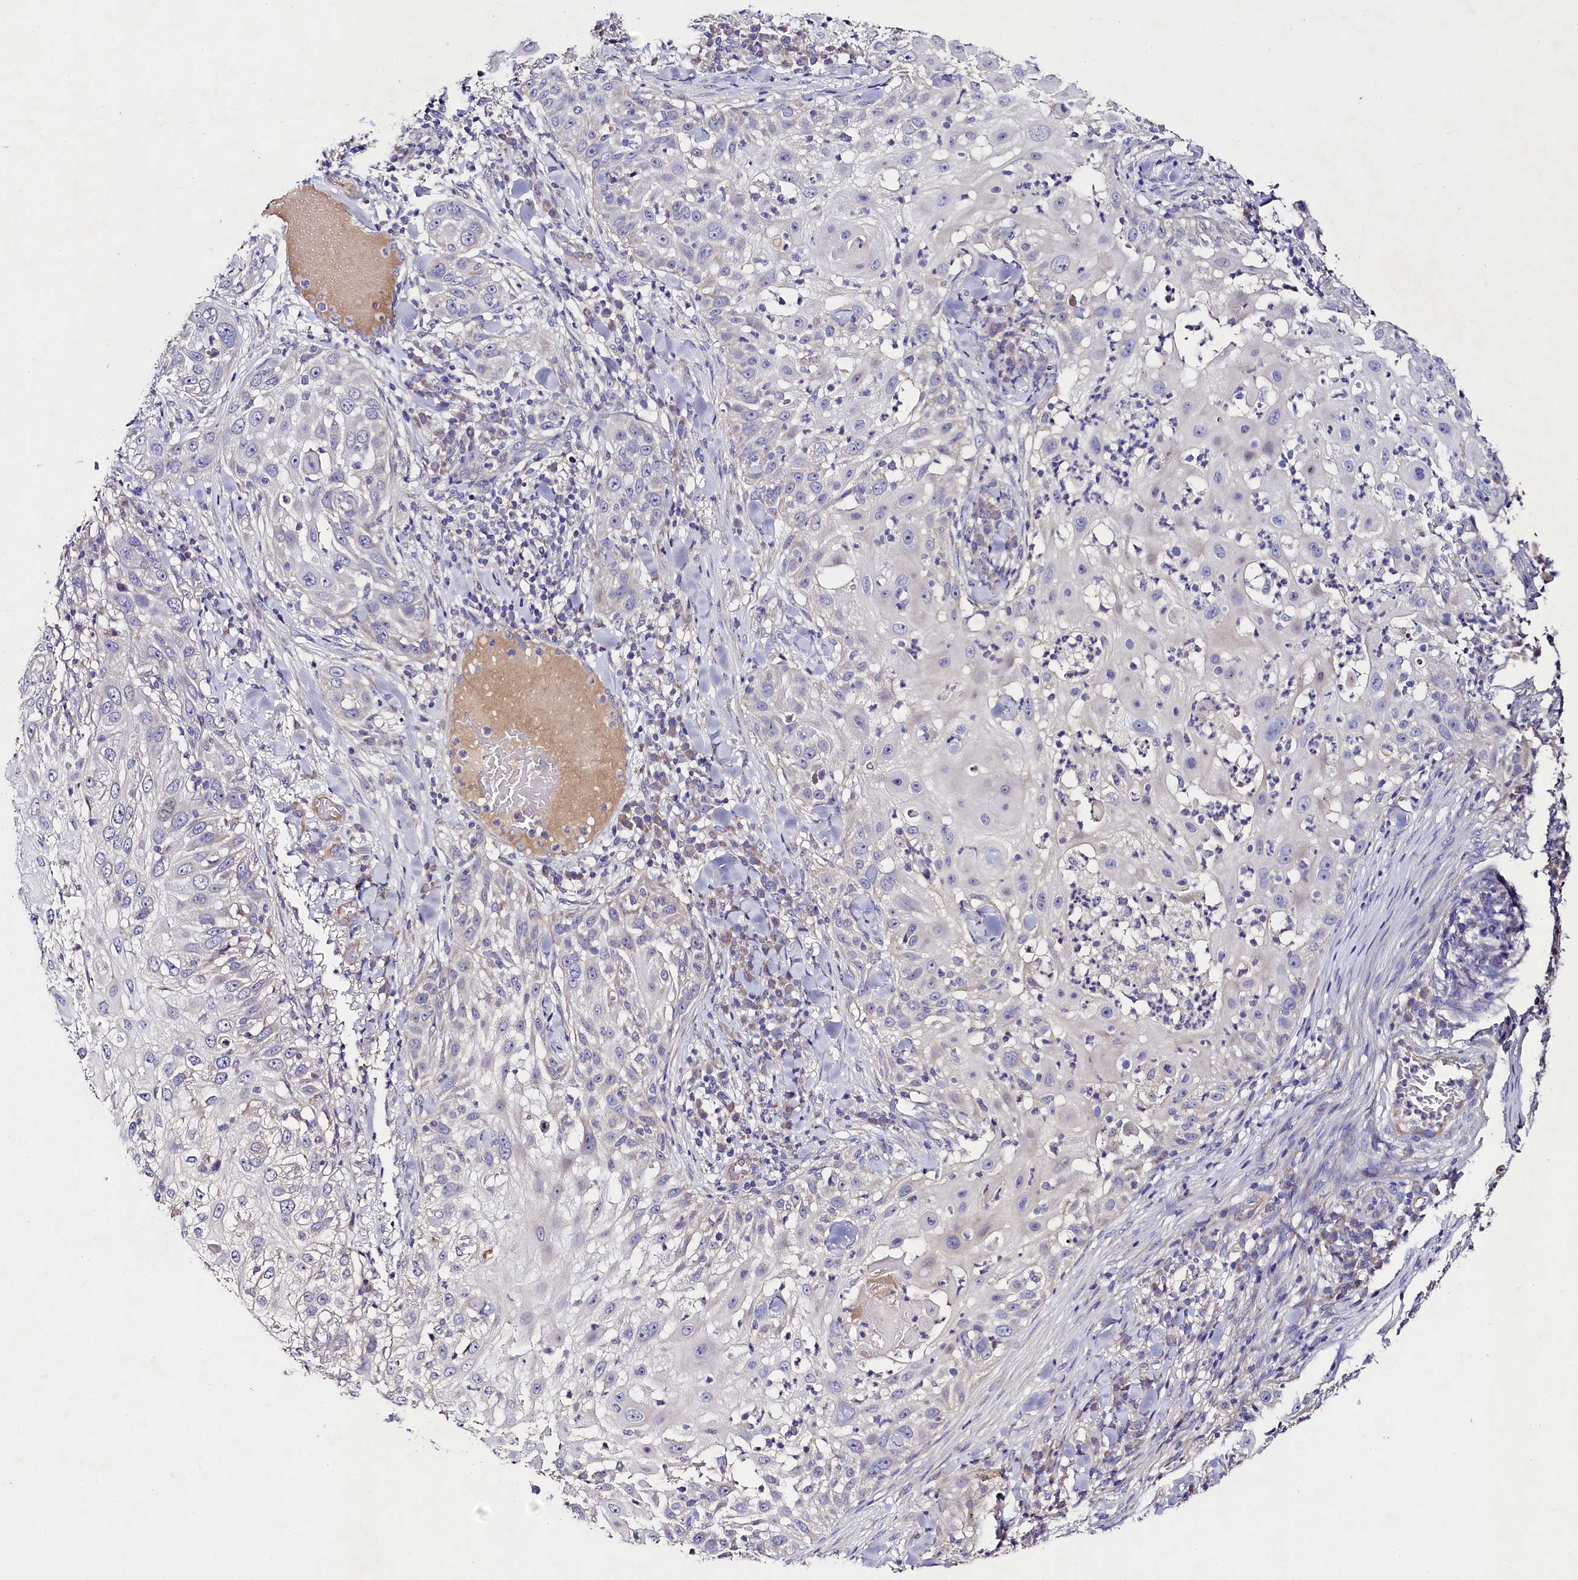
{"staining": {"intensity": "negative", "quantity": "none", "location": "none"}, "tissue": "skin cancer", "cell_type": "Tumor cells", "image_type": "cancer", "snomed": [{"axis": "morphology", "description": "Squamous cell carcinoma, NOS"}, {"axis": "topography", "description": "Skin"}], "caption": "This is an immunohistochemistry (IHC) photomicrograph of skin cancer. There is no positivity in tumor cells.", "gene": "FXYD6", "patient": {"sex": "female", "age": 44}}